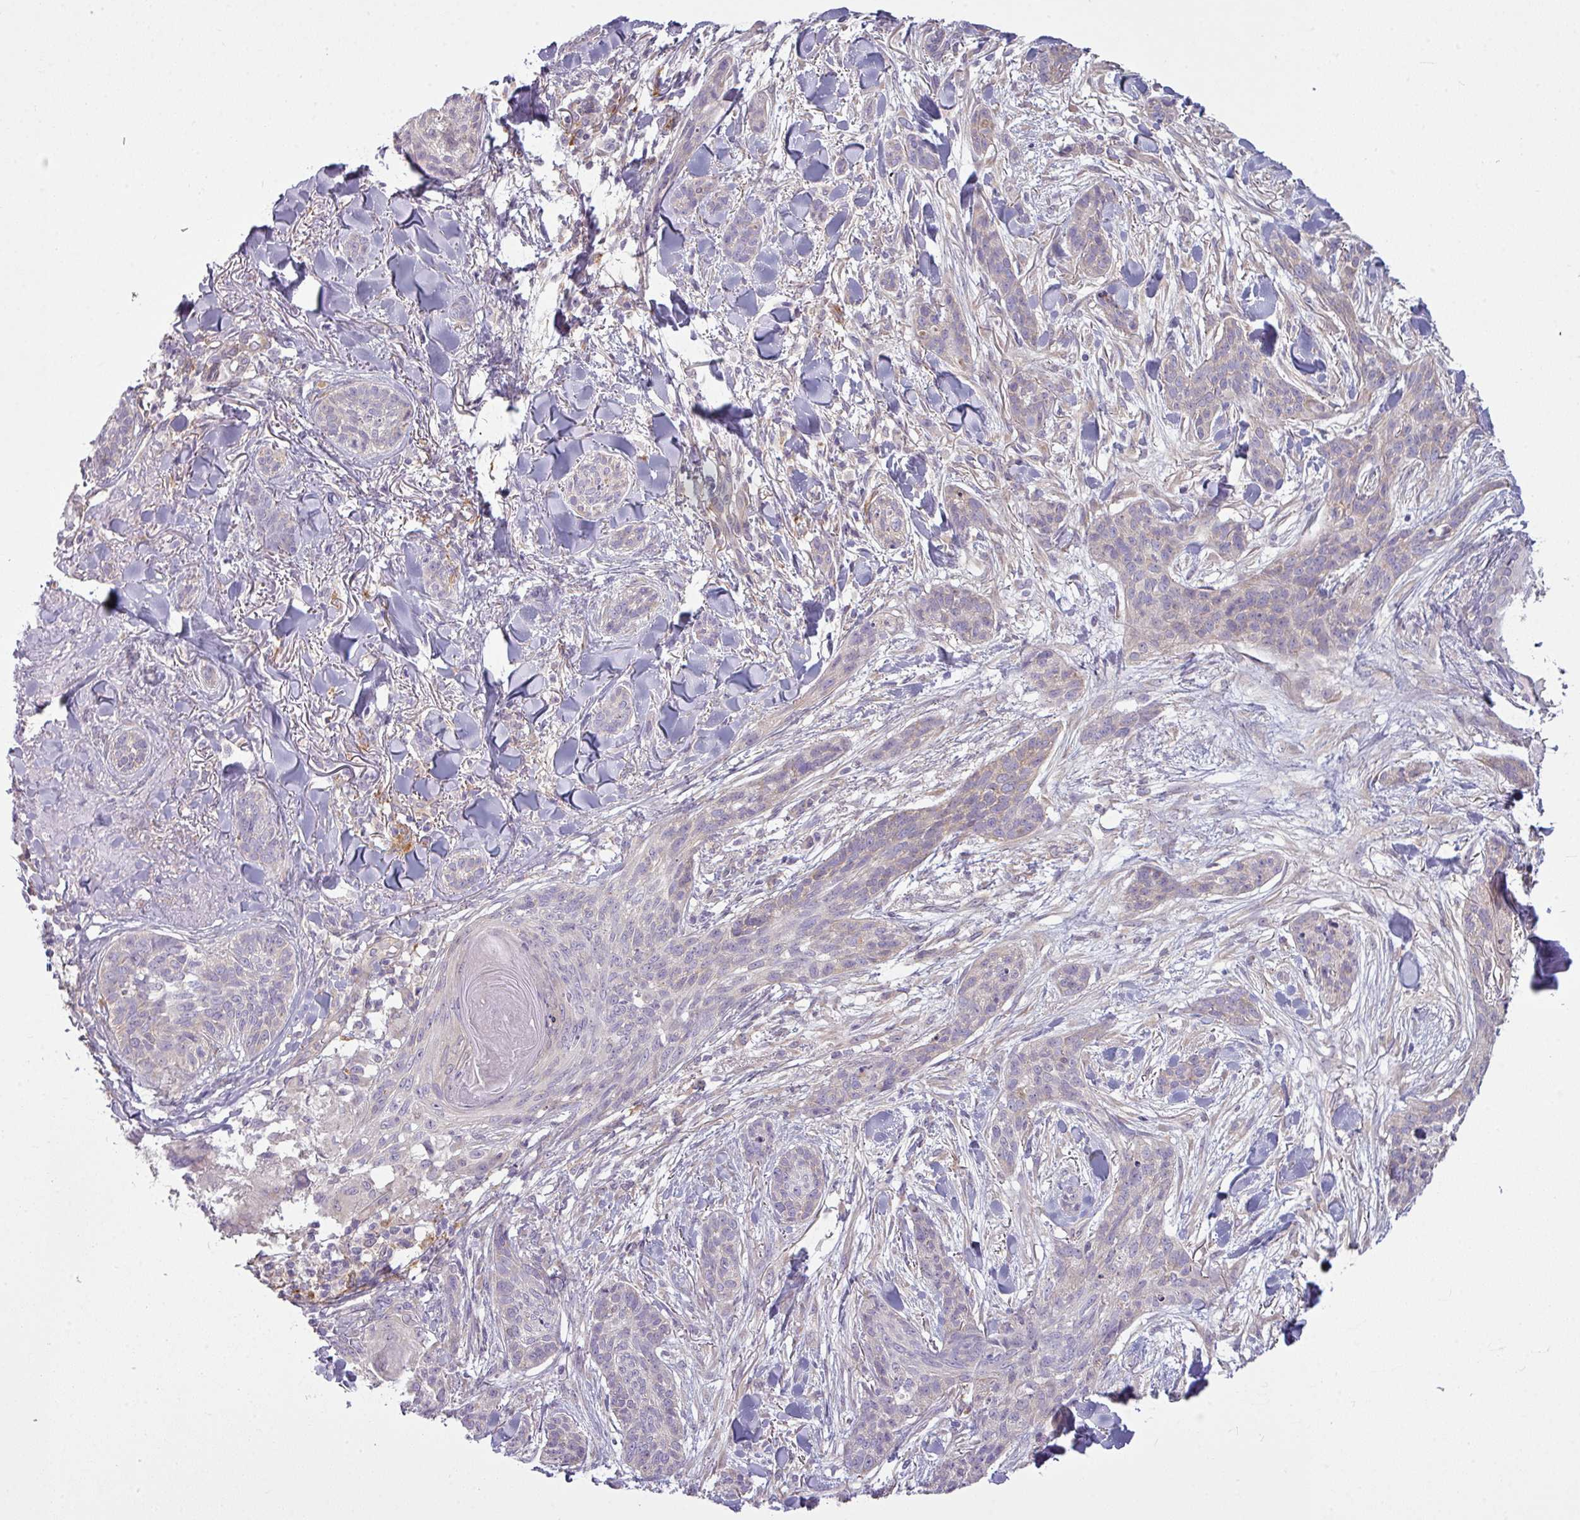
{"staining": {"intensity": "weak", "quantity": "25%-75%", "location": "cytoplasmic/membranous"}, "tissue": "skin cancer", "cell_type": "Tumor cells", "image_type": "cancer", "snomed": [{"axis": "morphology", "description": "Basal cell carcinoma"}, {"axis": "topography", "description": "Skin"}], "caption": "Basal cell carcinoma (skin) tissue displays weak cytoplasmic/membranous expression in about 25%-75% of tumor cells, visualized by immunohistochemistry.", "gene": "CAMK2B", "patient": {"sex": "male", "age": 52}}